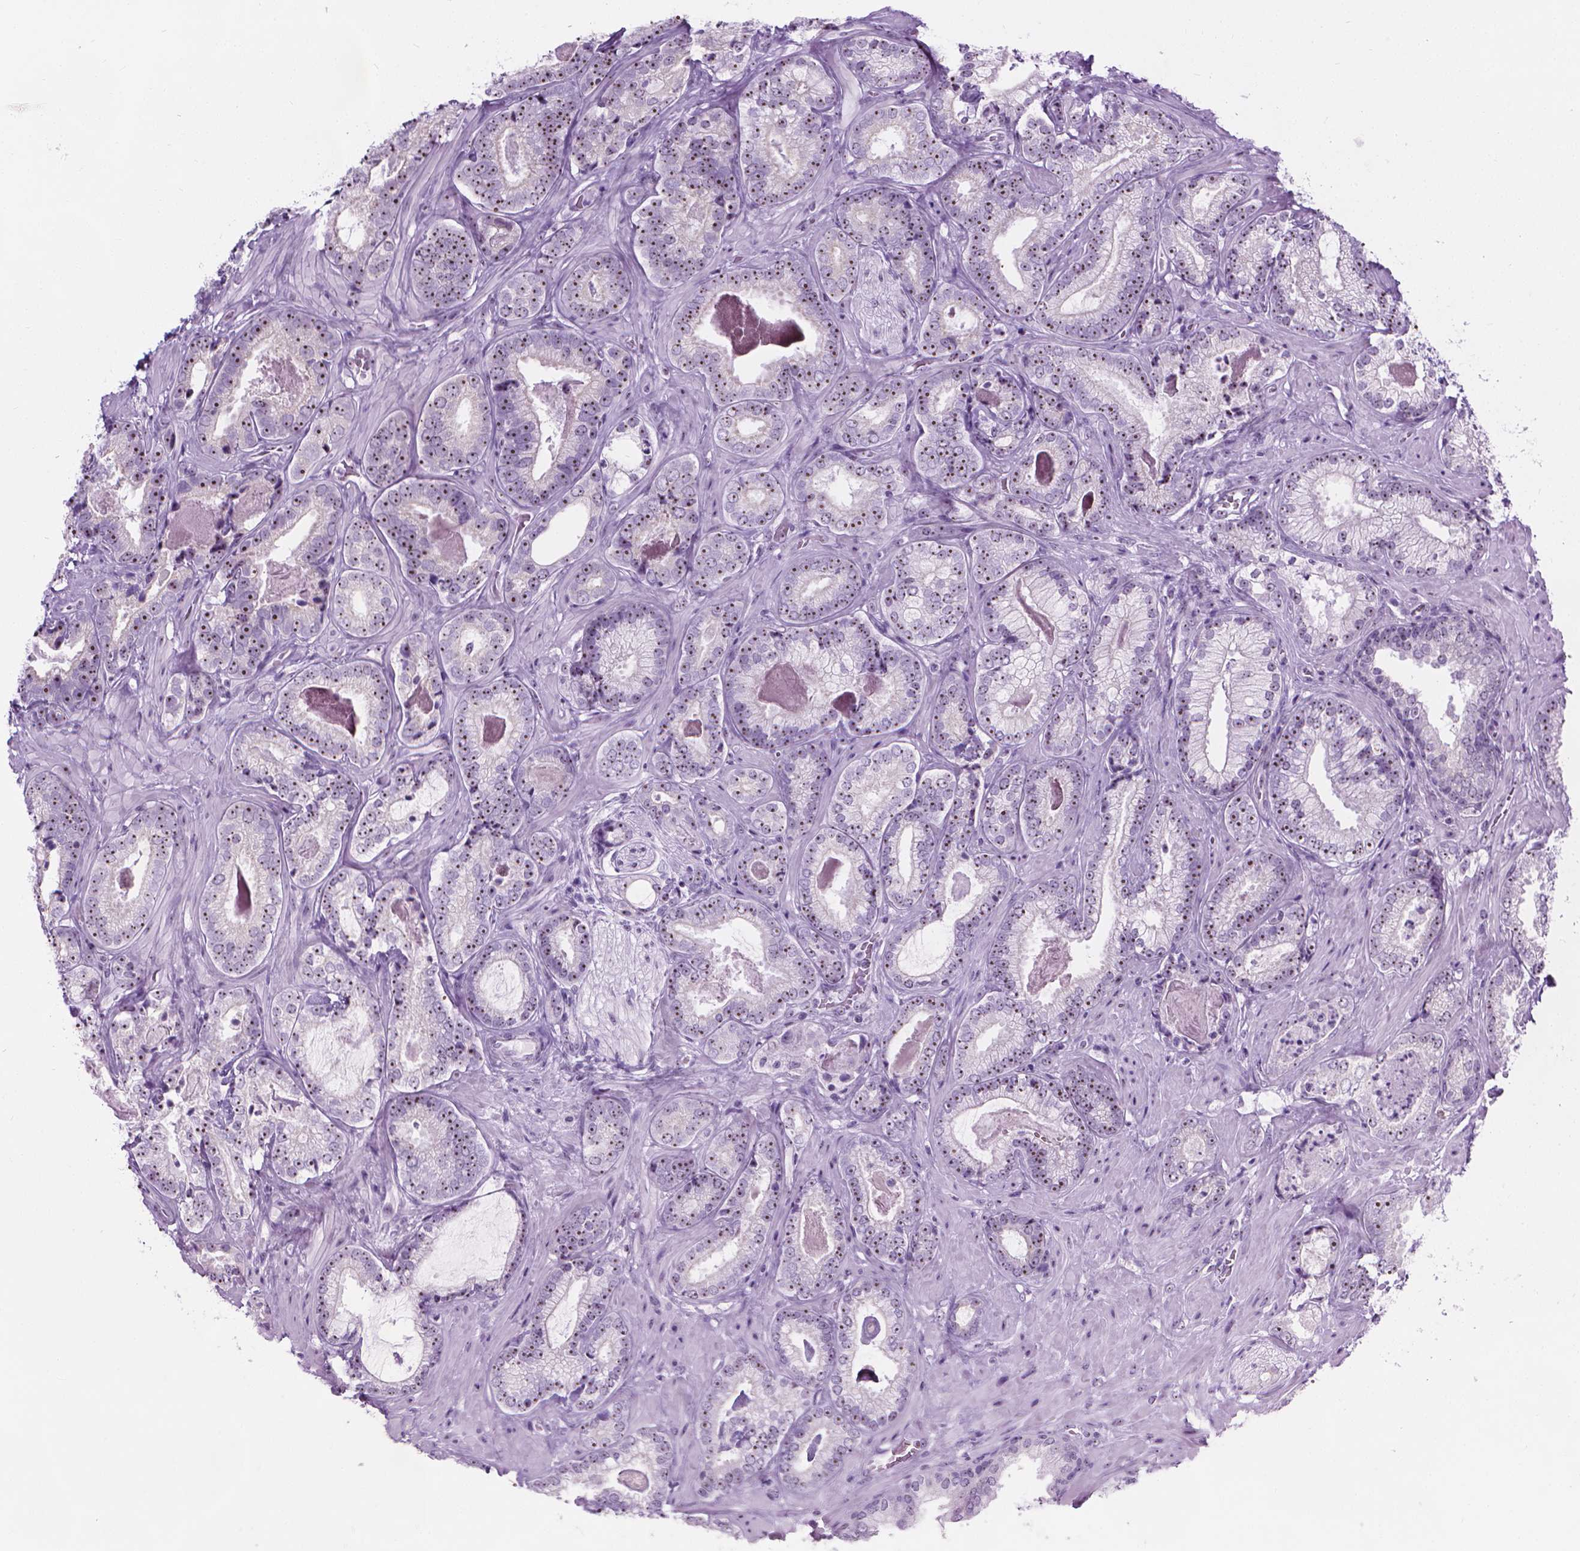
{"staining": {"intensity": "moderate", "quantity": "25%-75%", "location": "nuclear"}, "tissue": "prostate cancer", "cell_type": "Tumor cells", "image_type": "cancer", "snomed": [{"axis": "morphology", "description": "Adenocarcinoma, Low grade"}, {"axis": "topography", "description": "Prostate"}], "caption": "Adenocarcinoma (low-grade) (prostate) tissue reveals moderate nuclear expression in about 25%-75% of tumor cells Using DAB (3,3'-diaminobenzidine) (brown) and hematoxylin (blue) stains, captured at high magnification using brightfield microscopy.", "gene": "NOL7", "patient": {"sex": "male", "age": 61}}